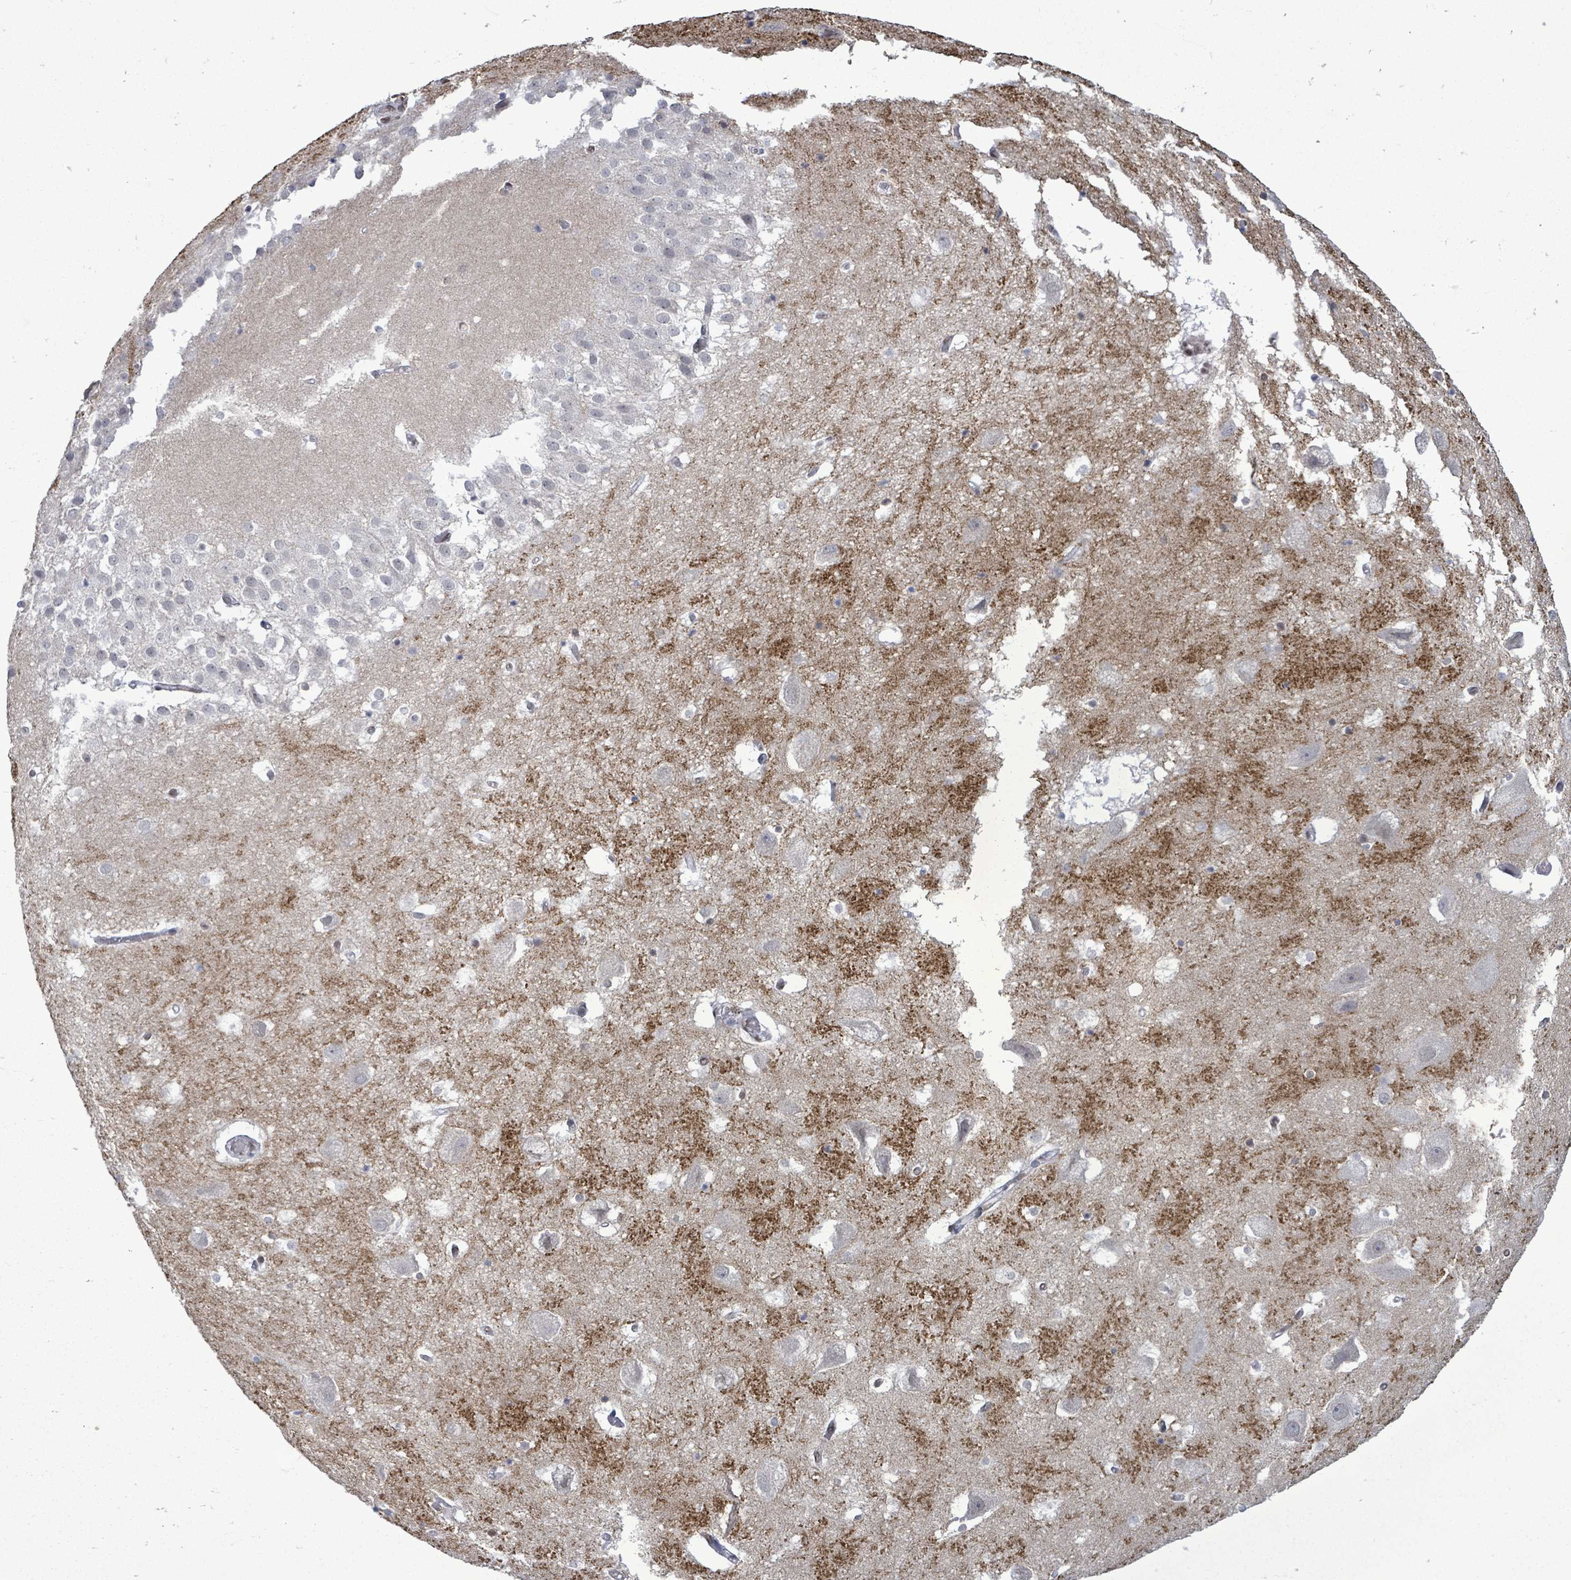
{"staining": {"intensity": "negative", "quantity": "none", "location": "none"}, "tissue": "hippocampus", "cell_type": "Glial cells", "image_type": "normal", "snomed": [{"axis": "morphology", "description": "Normal tissue, NOS"}, {"axis": "topography", "description": "Hippocampus"}], "caption": "Immunohistochemistry (IHC) photomicrograph of normal human hippocampus stained for a protein (brown), which demonstrates no expression in glial cells.", "gene": "ARFGAP1", "patient": {"sex": "female", "age": 52}}